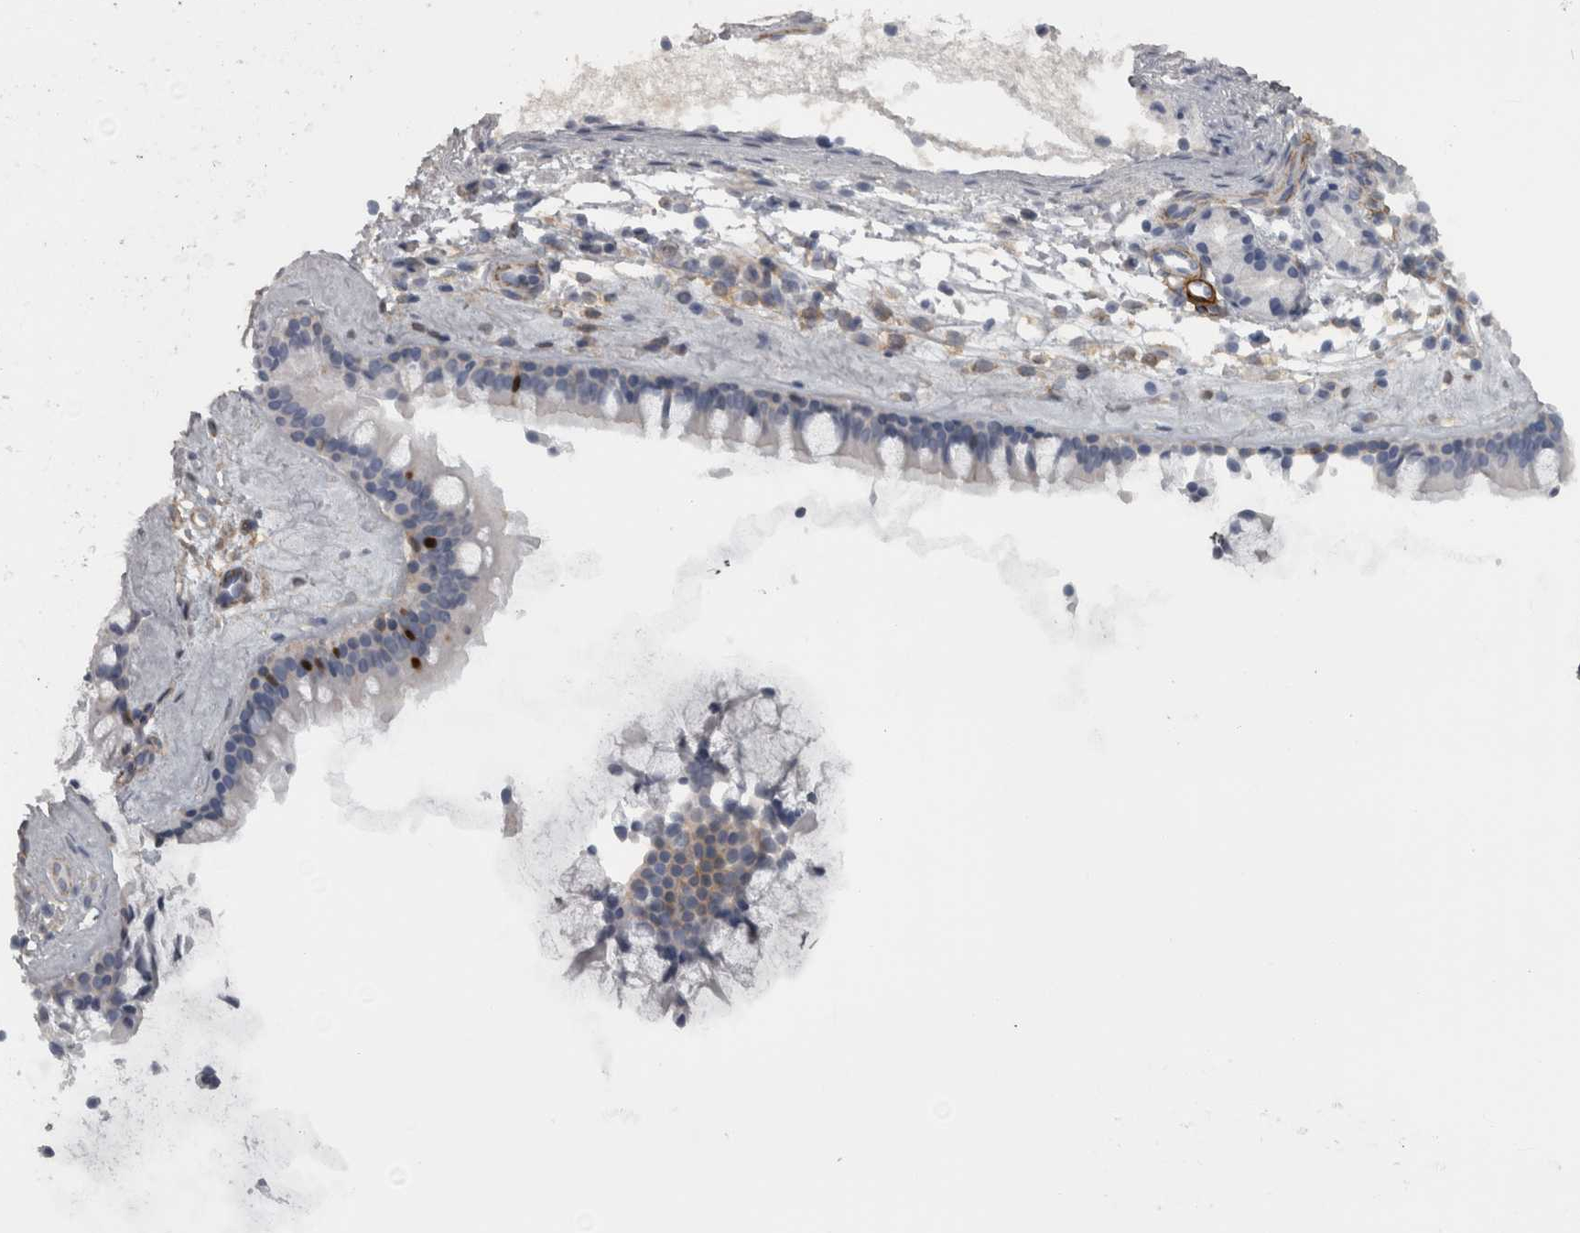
{"staining": {"intensity": "moderate", "quantity": "<25%", "location": "nuclear"}, "tissue": "nasopharynx", "cell_type": "Respiratory epithelial cells", "image_type": "normal", "snomed": [{"axis": "morphology", "description": "Normal tissue, NOS"}, {"axis": "topography", "description": "Nasopharynx"}], "caption": "Immunohistochemistry of normal nasopharynx displays low levels of moderate nuclear positivity in approximately <25% of respiratory epithelial cells. Immunohistochemistry (ihc) stains the protein in brown and the nuclei are stained blue.", "gene": "PPP1R12B", "patient": {"sex": "female", "age": 42}}